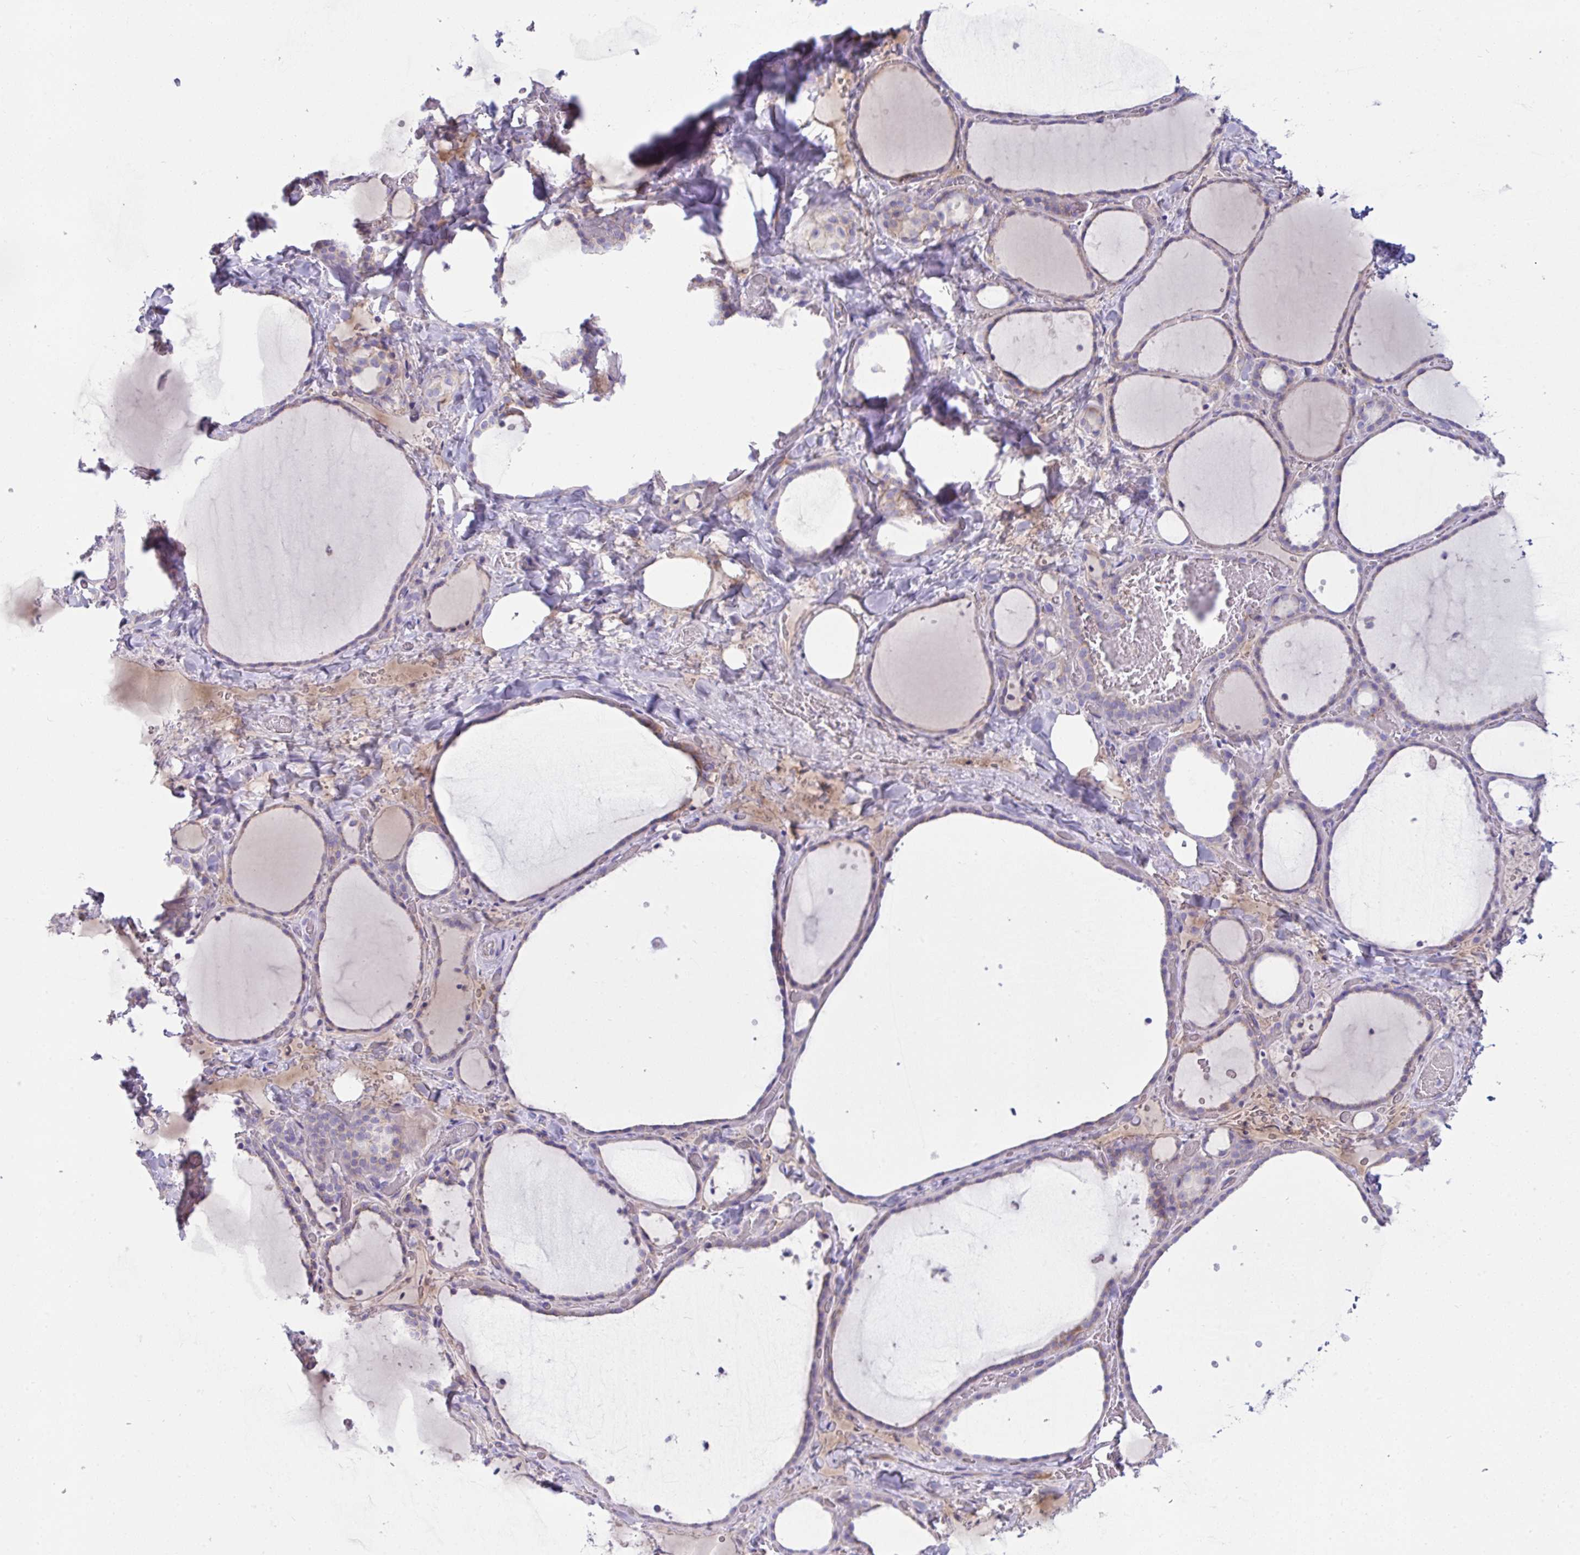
{"staining": {"intensity": "weak", "quantity": ">75%", "location": "cytoplasmic/membranous"}, "tissue": "thyroid gland", "cell_type": "Glandular cells", "image_type": "normal", "snomed": [{"axis": "morphology", "description": "Normal tissue, NOS"}, {"axis": "topography", "description": "Thyroid gland"}], "caption": "High-power microscopy captured an immunohistochemistry histopathology image of normal thyroid gland, revealing weak cytoplasmic/membranous positivity in approximately >75% of glandular cells. (Stains: DAB (3,3'-diaminobenzidine) in brown, nuclei in blue, Microscopy: brightfield microscopy at high magnification).", "gene": "PLA2G12B", "patient": {"sex": "female", "age": 36}}